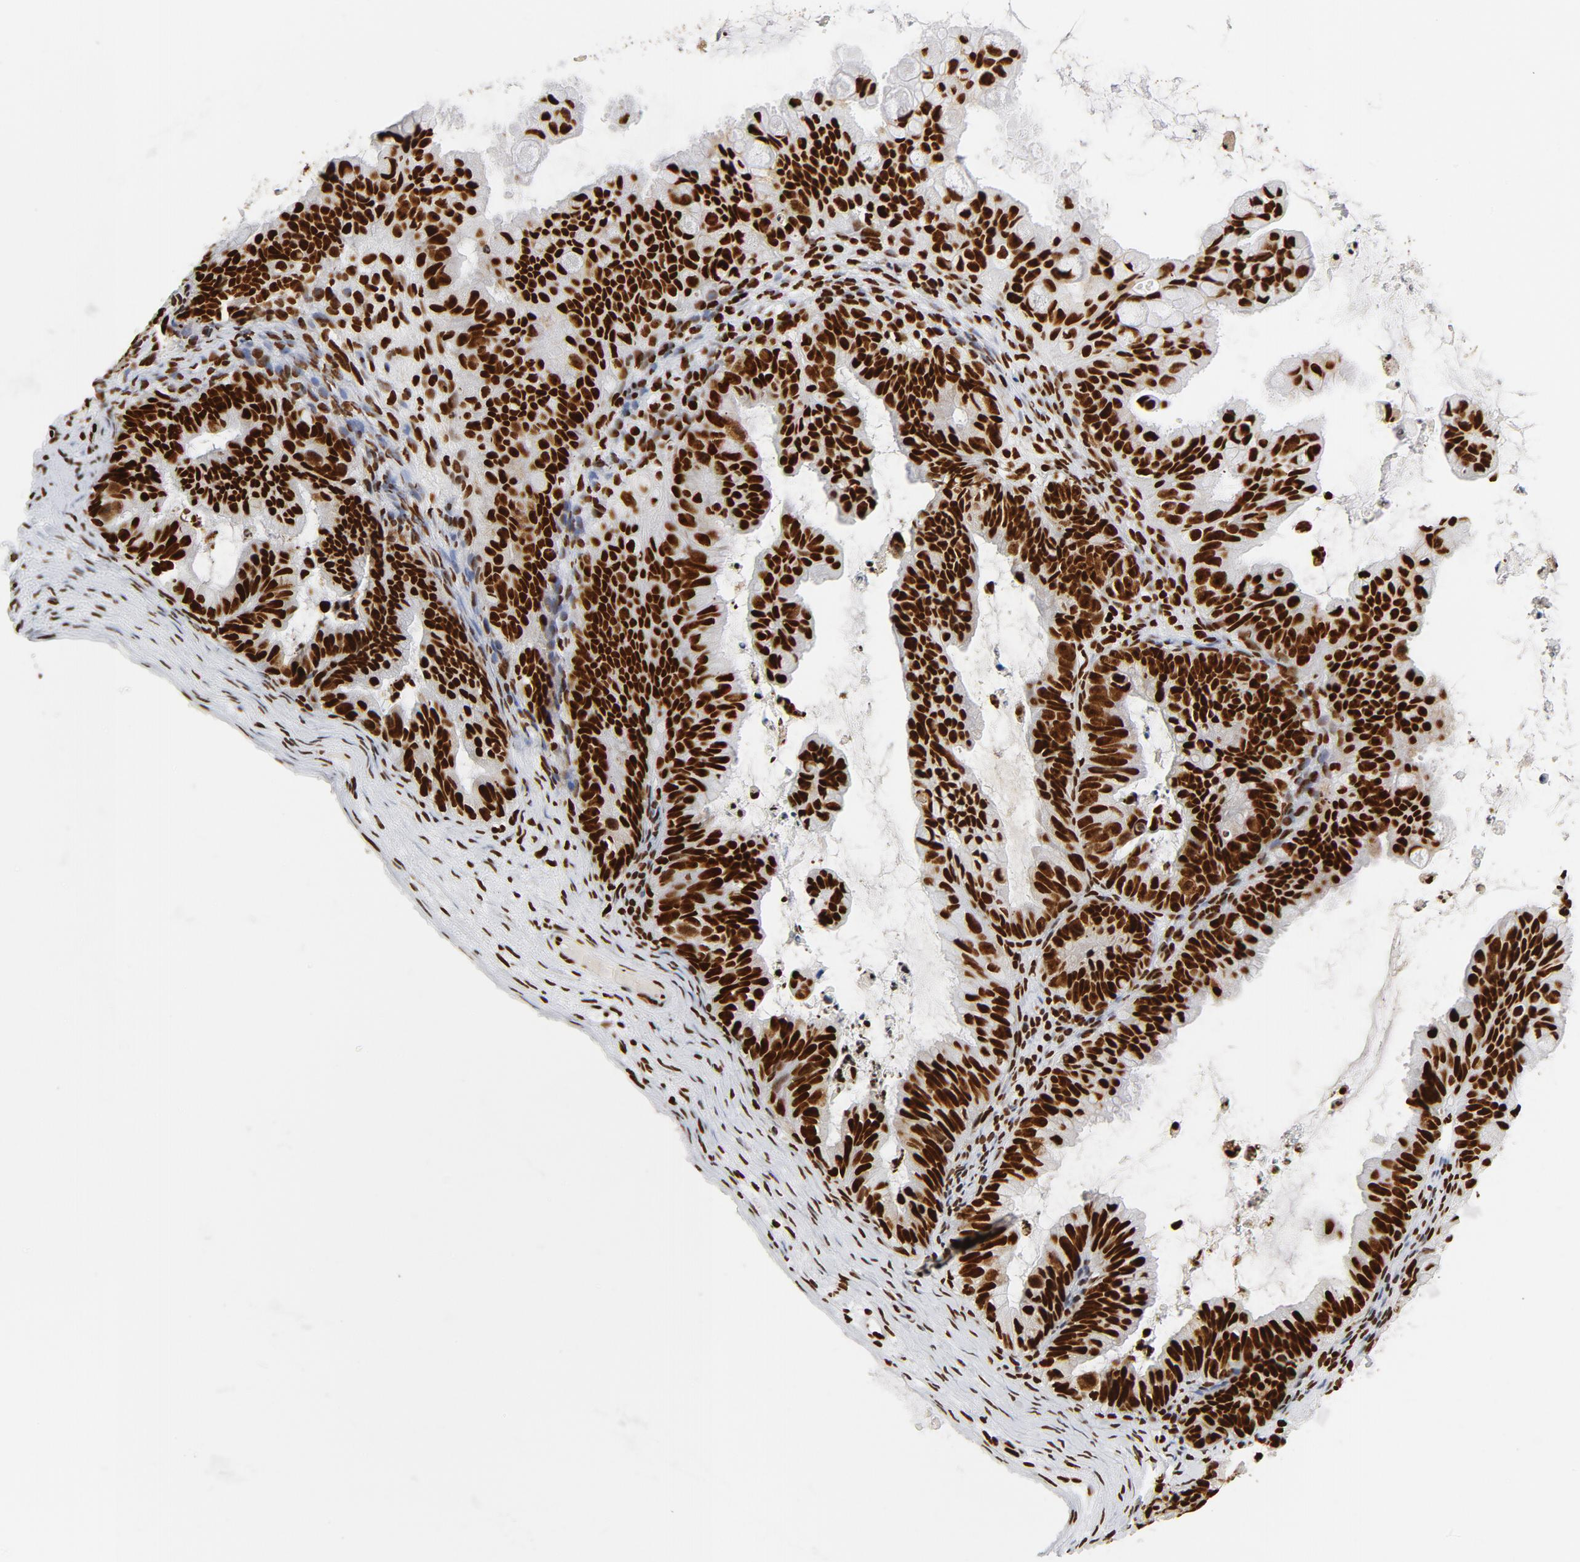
{"staining": {"intensity": "strong", "quantity": ">75%", "location": "cytoplasmic/membranous,nuclear"}, "tissue": "ovarian cancer", "cell_type": "Tumor cells", "image_type": "cancer", "snomed": [{"axis": "morphology", "description": "Cystadenocarcinoma, mucinous, NOS"}, {"axis": "topography", "description": "Ovary"}], "caption": "Approximately >75% of tumor cells in human ovarian cancer exhibit strong cytoplasmic/membranous and nuclear protein staining as visualized by brown immunohistochemical staining.", "gene": "XRCC6", "patient": {"sex": "female", "age": 36}}